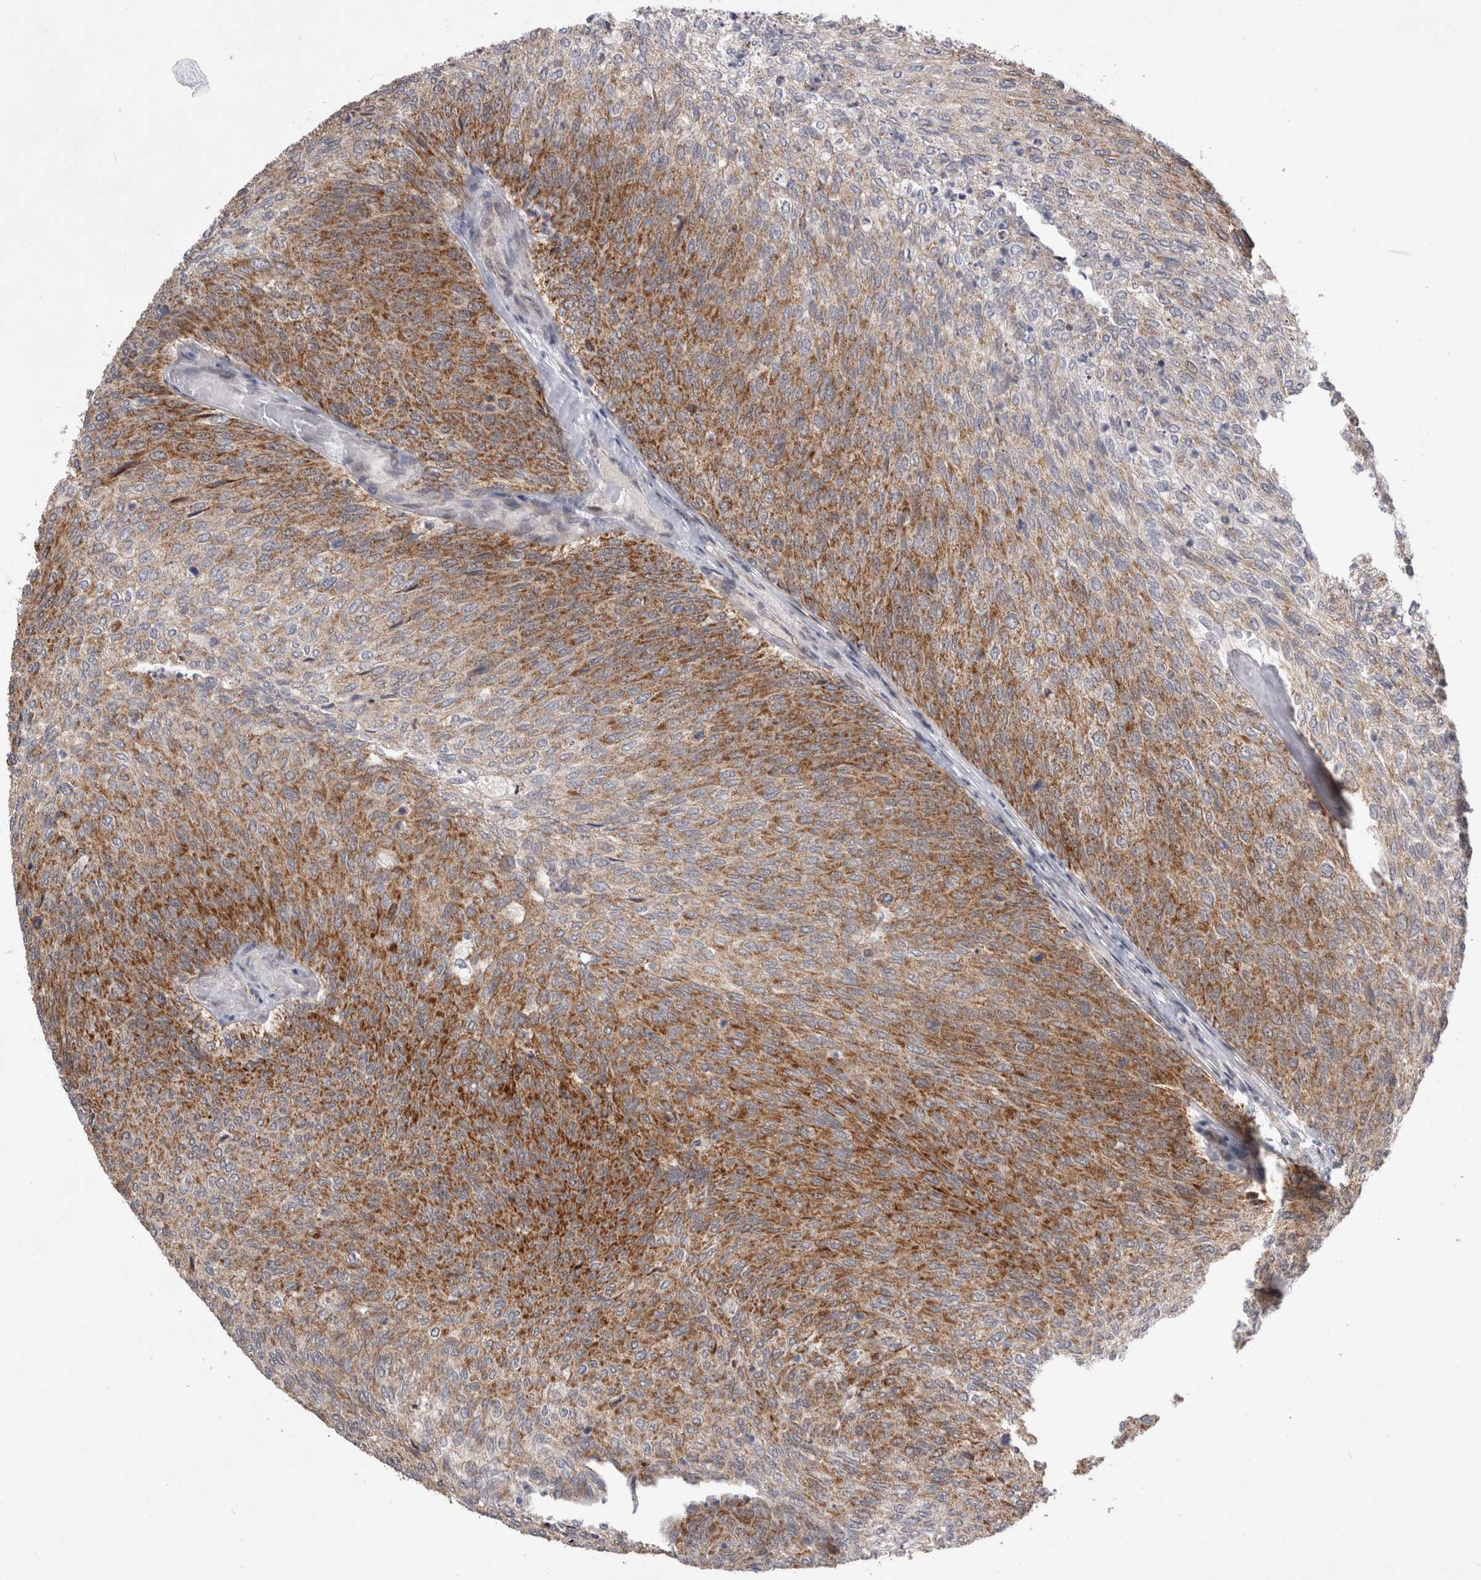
{"staining": {"intensity": "moderate", "quantity": ">75%", "location": "cytoplasmic/membranous"}, "tissue": "urothelial cancer", "cell_type": "Tumor cells", "image_type": "cancer", "snomed": [{"axis": "morphology", "description": "Urothelial carcinoma, Low grade"}, {"axis": "topography", "description": "Urinary bladder"}], "caption": "A medium amount of moderate cytoplasmic/membranous staining is present in about >75% of tumor cells in urothelial carcinoma (low-grade) tissue.", "gene": "MRPL37", "patient": {"sex": "female", "age": 79}}